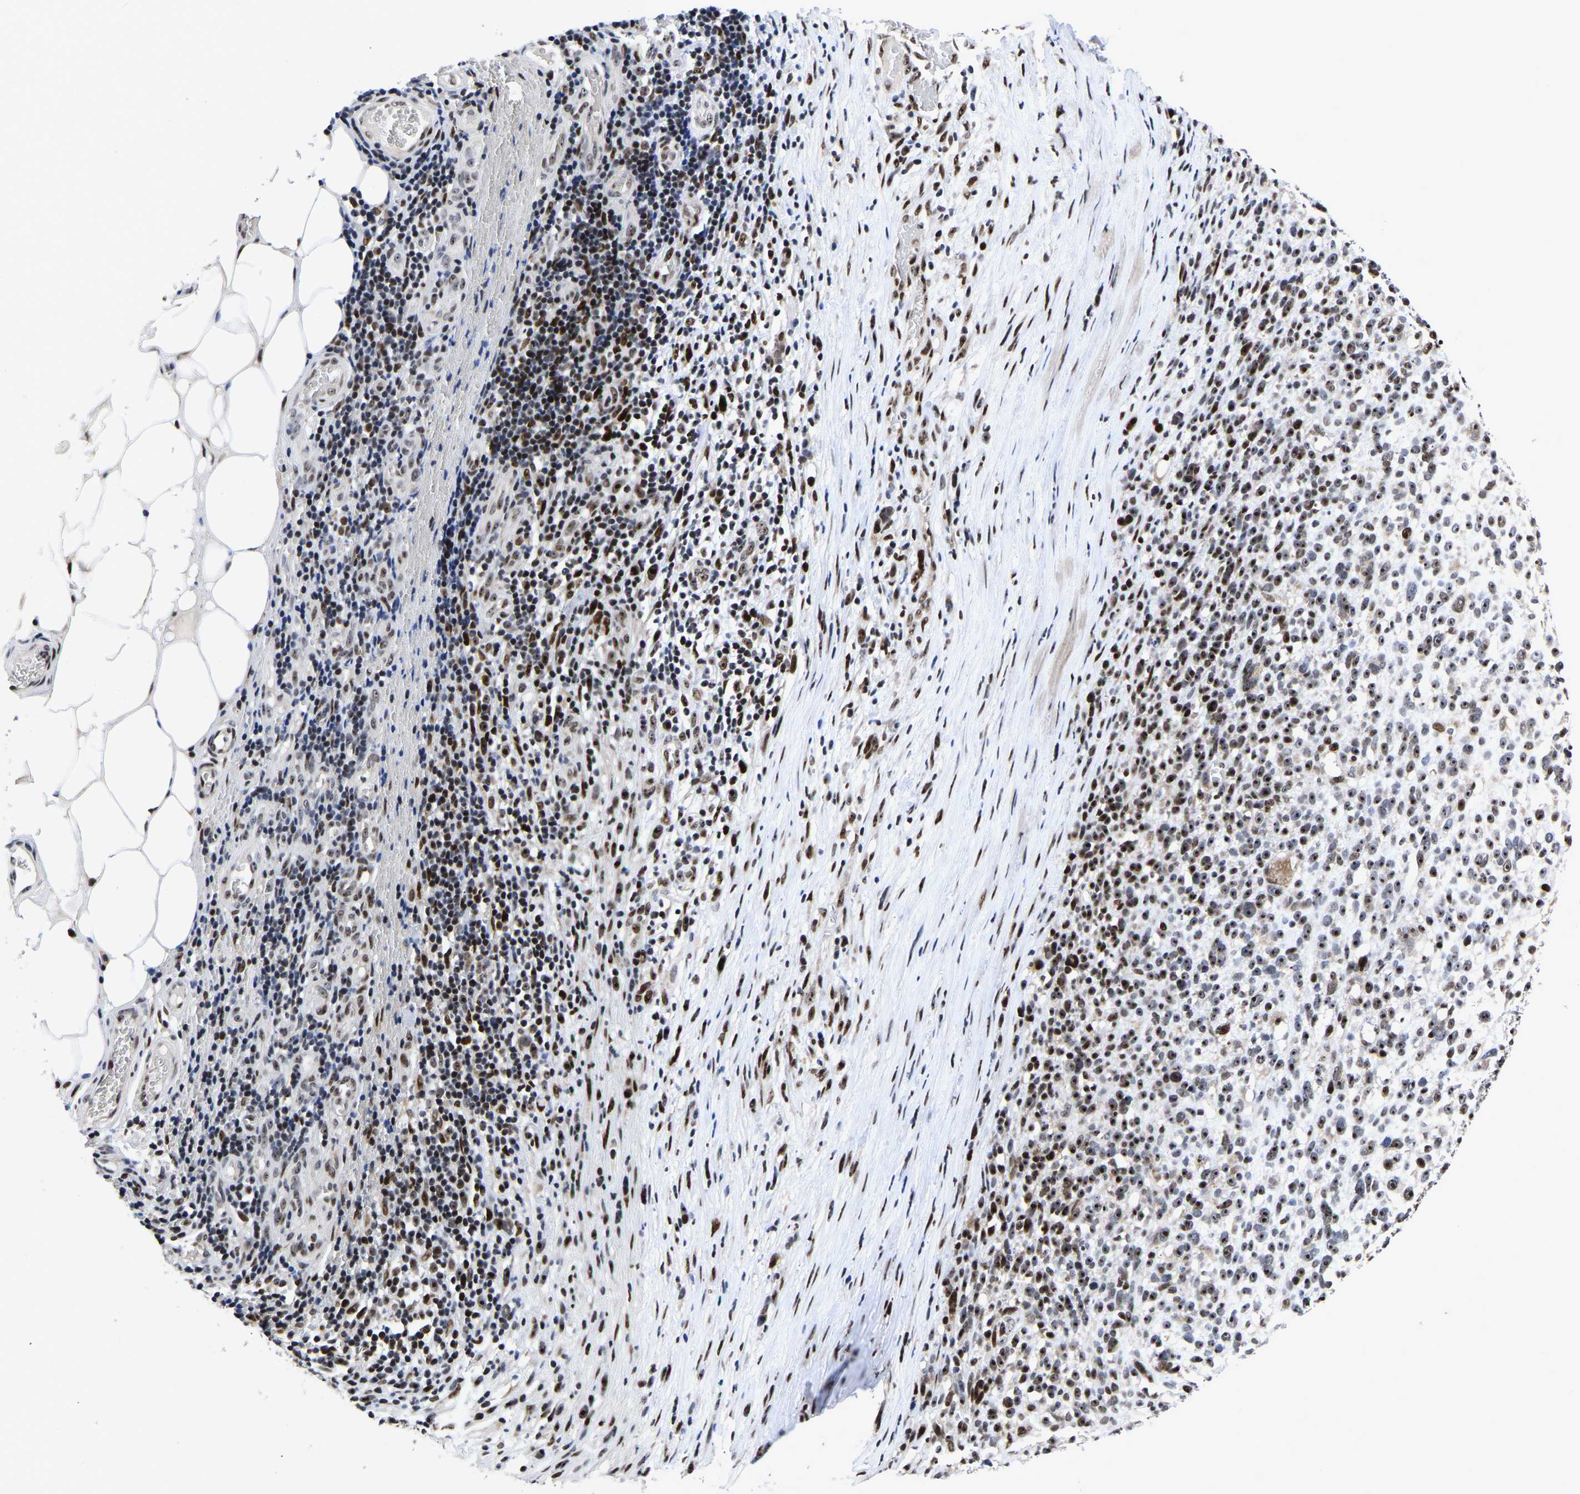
{"staining": {"intensity": "strong", "quantity": ">75%", "location": "nuclear"}, "tissue": "melanoma", "cell_type": "Tumor cells", "image_type": "cancer", "snomed": [{"axis": "morphology", "description": "Malignant melanoma, NOS"}, {"axis": "topography", "description": "Skin"}], "caption": "IHC (DAB (3,3'-diaminobenzidine)) staining of human melanoma displays strong nuclear protein staining in about >75% of tumor cells.", "gene": "JUNB", "patient": {"sex": "female", "age": 55}}